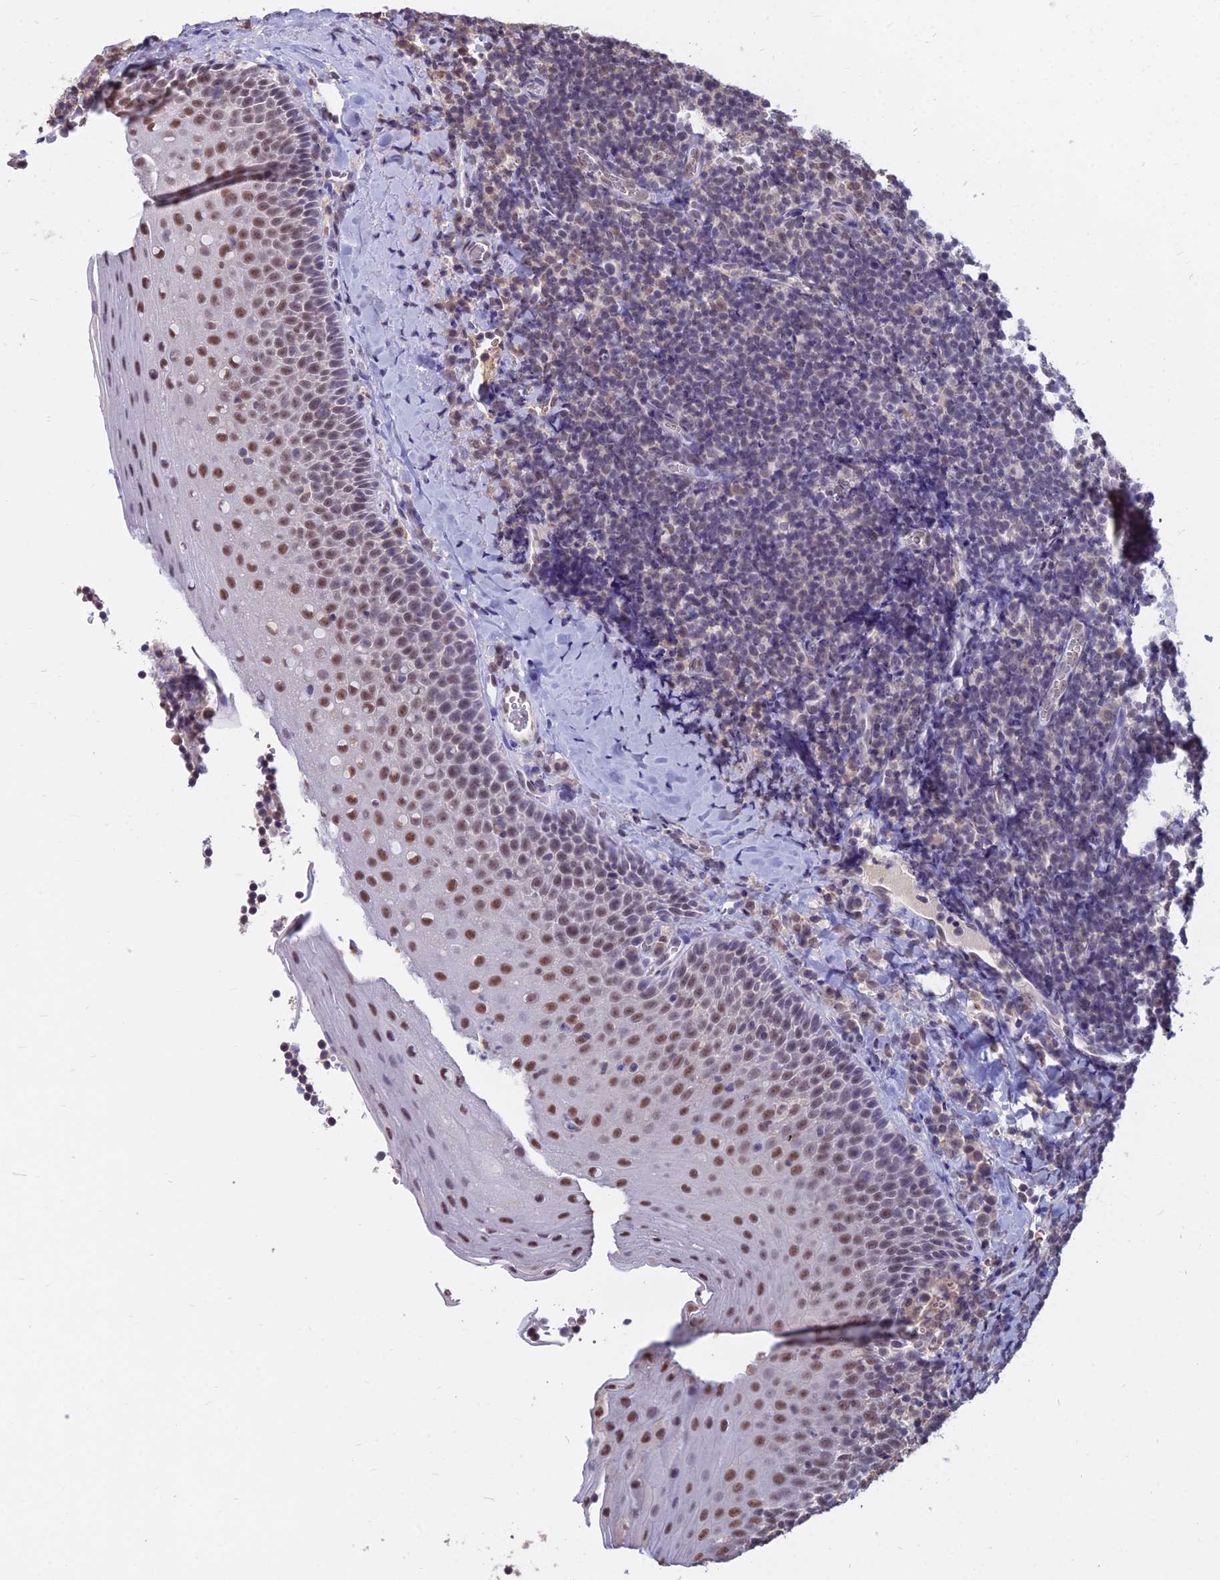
{"staining": {"intensity": "moderate", "quantity": "<25%", "location": "nuclear"}, "tissue": "tonsil", "cell_type": "Germinal center cells", "image_type": "normal", "snomed": [{"axis": "morphology", "description": "Normal tissue, NOS"}, {"axis": "topography", "description": "Tonsil"}], "caption": "This micrograph demonstrates immunohistochemistry staining of normal human tonsil, with low moderate nuclear positivity in approximately <25% of germinal center cells.", "gene": "SRSF7", "patient": {"sex": "male", "age": 27}}